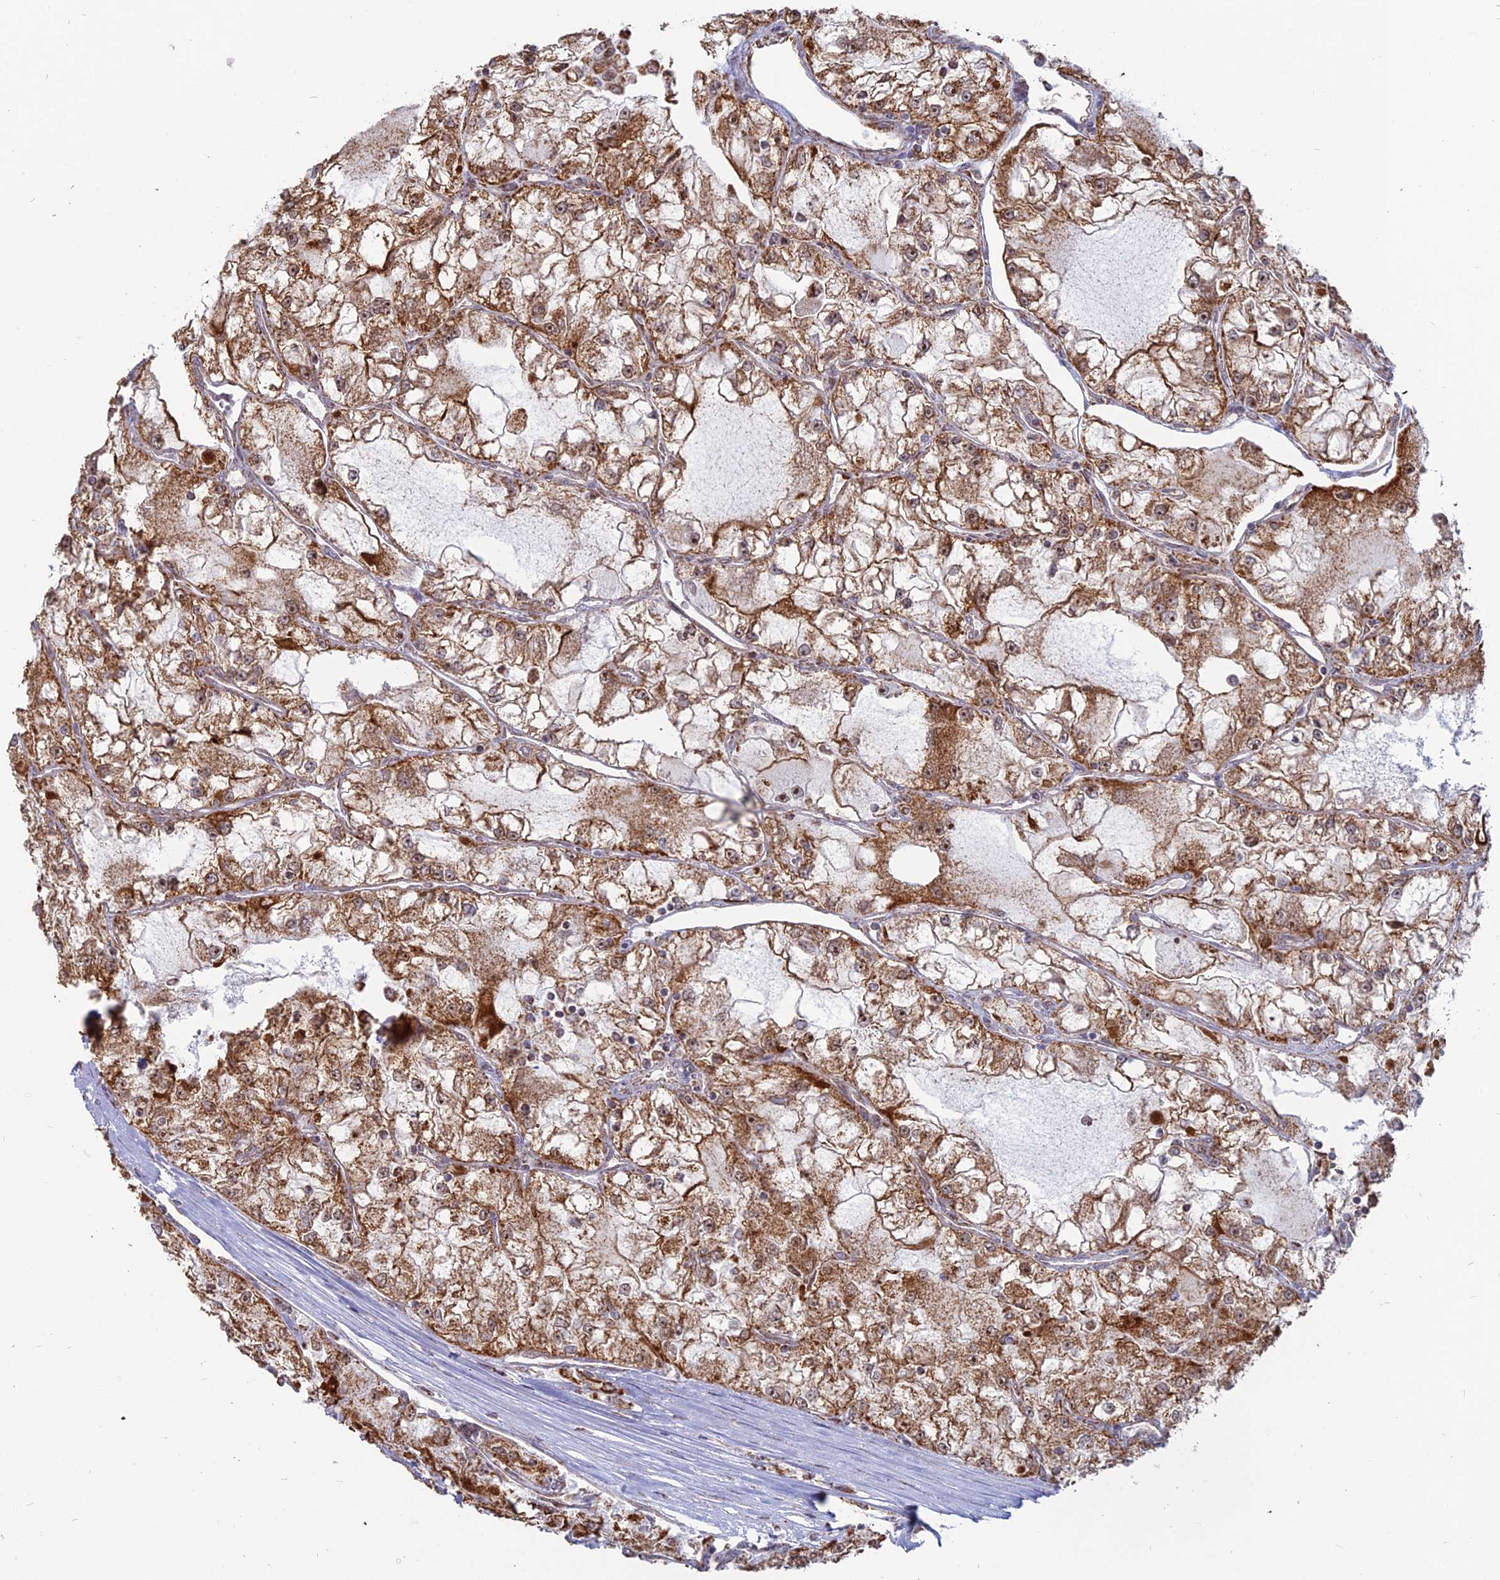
{"staining": {"intensity": "moderate", "quantity": ">75%", "location": "cytoplasmic/membranous"}, "tissue": "renal cancer", "cell_type": "Tumor cells", "image_type": "cancer", "snomed": [{"axis": "morphology", "description": "Adenocarcinoma, NOS"}, {"axis": "topography", "description": "Kidney"}], "caption": "Moderate cytoplasmic/membranous expression is appreciated in about >75% of tumor cells in adenocarcinoma (renal). The staining was performed using DAB (3,3'-diaminobenzidine) to visualize the protein expression in brown, while the nuclei were stained in blue with hematoxylin (Magnification: 20x).", "gene": "ARHGAP40", "patient": {"sex": "female", "age": 72}}